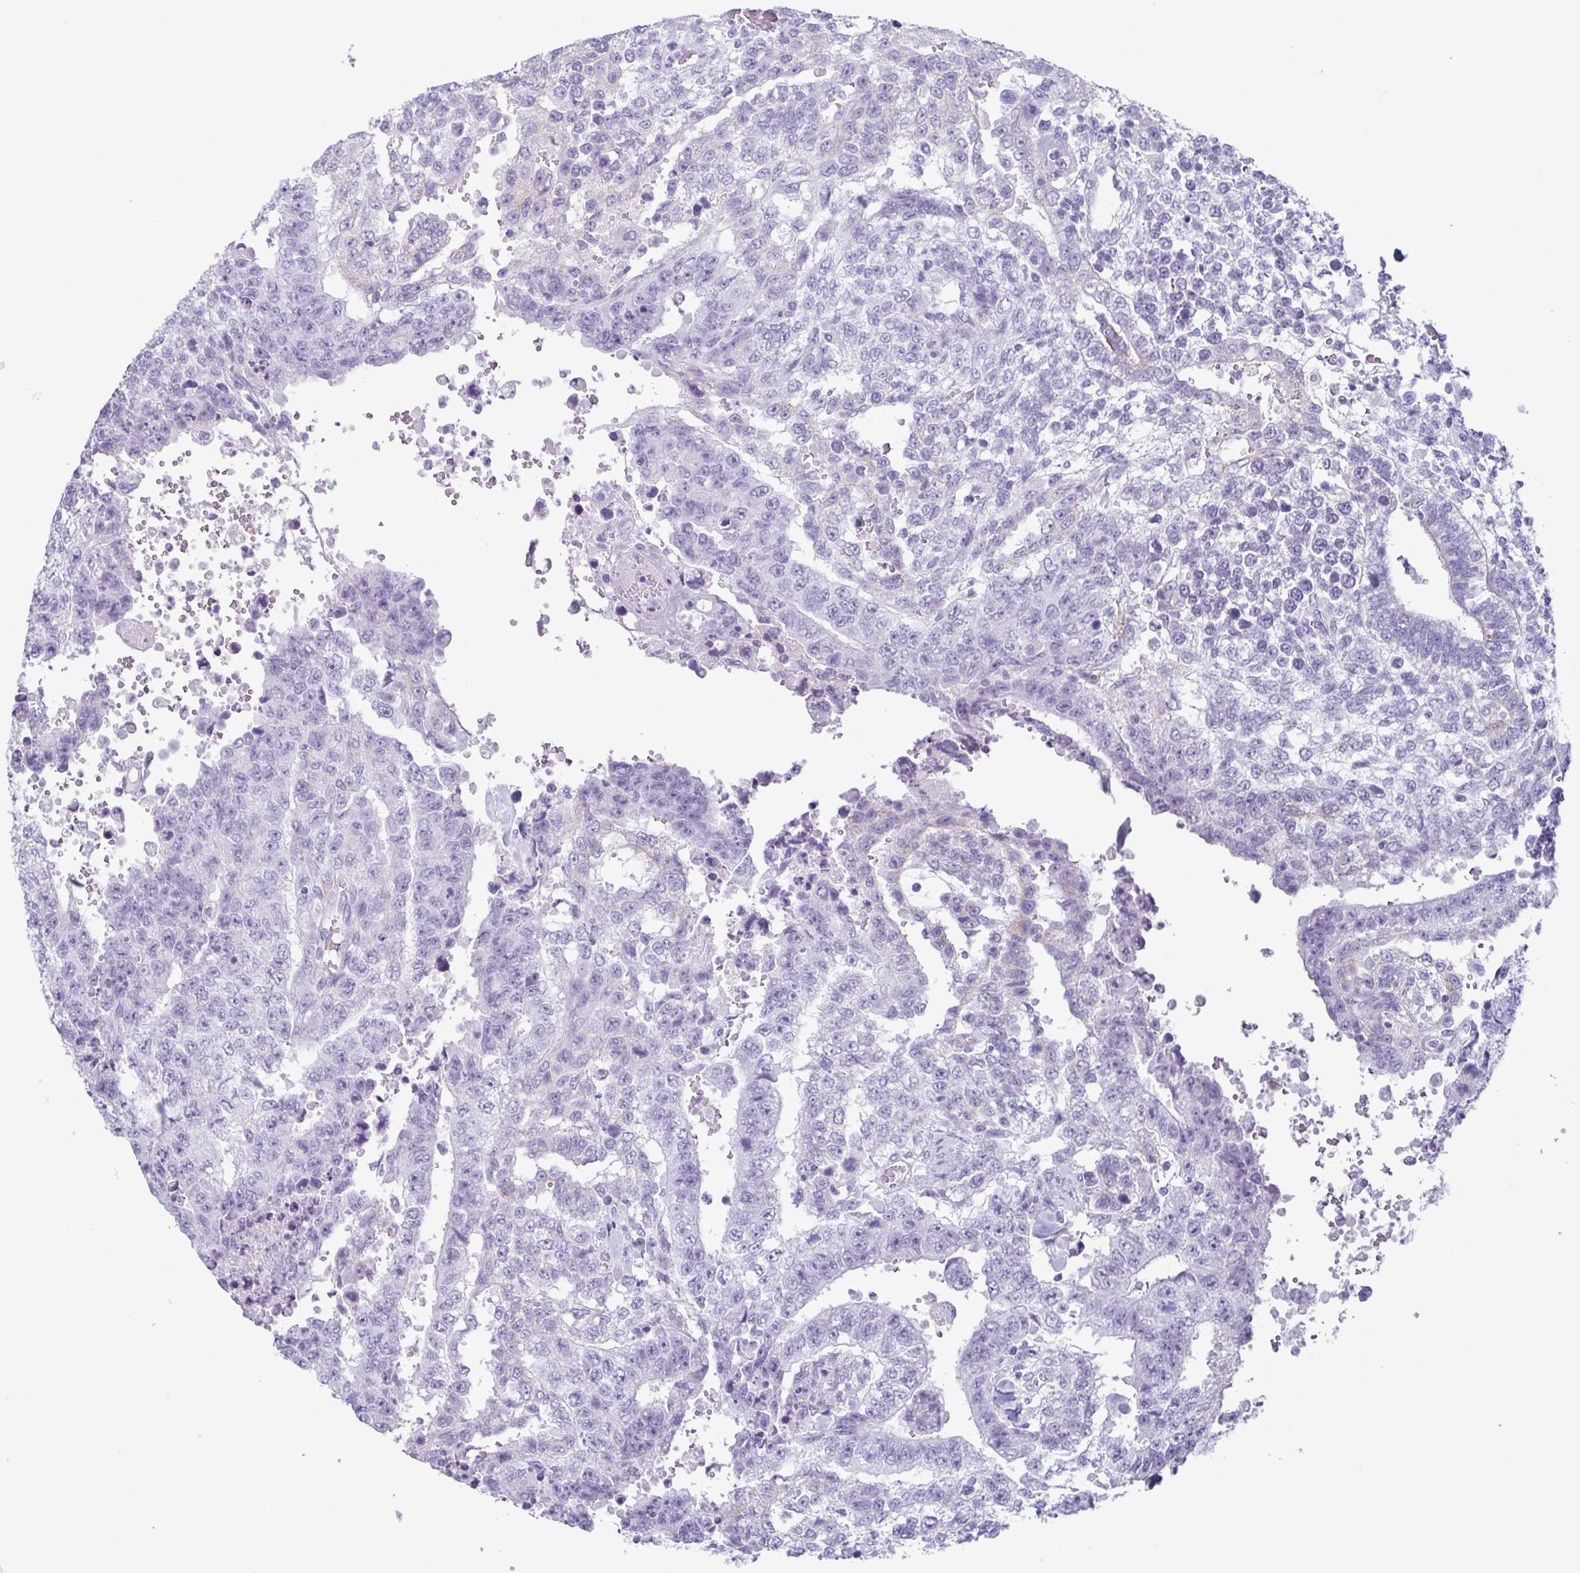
{"staining": {"intensity": "negative", "quantity": "none", "location": "none"}, "tissue": "testis cancer", "cell_type": "Tumor cells", "image_type": "cancer", "snomed": [{"axis": "morphology", "description": "Carcinoma, Embryonal, NOS"}, {"axis": "topography", "description": "Testis"}], "caption": "There is no significant expression in tumor cells of testis cancer.", "gene": "KRT10", "patient": {"sex": "male", "age": 24}}